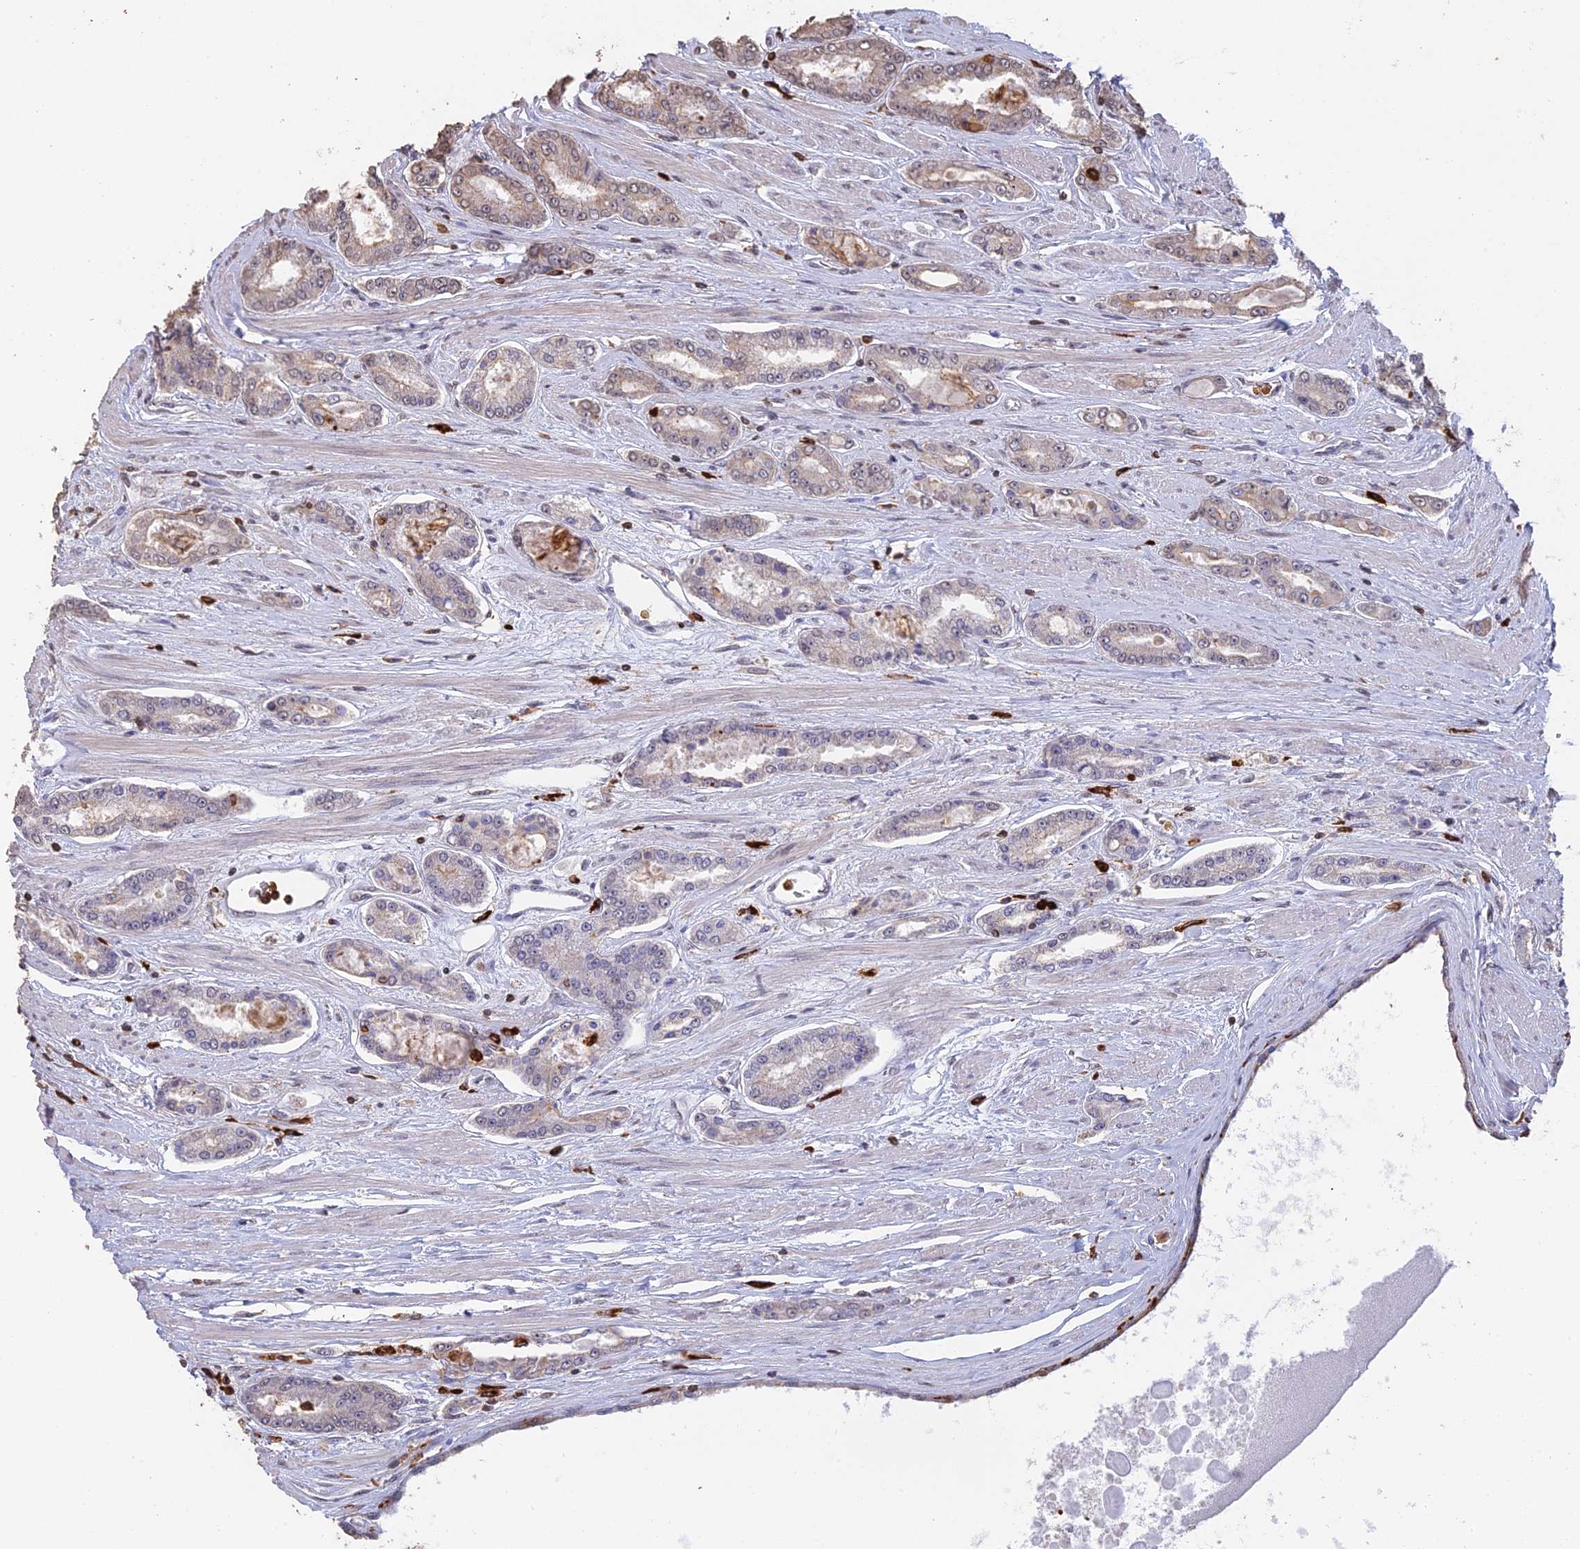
{"staining": {"intensity": "weak", "quantity": "<25%", "location": "cytoplasmic/membranous"}, "tissue": "prostate cancer", "cell_type": "Tumor cells", "image_type": "cancer", "snomed": [{"axis": "morphology", "description": "Adenocarcinoma, High grade"}, {"axis": "topography", "description": "Prostate"}], "caption": "Immunohistochemistry of prostate adenocarcinoma (high-grade) reveals no expression in tumor cells.", "gene": "APOBR", "patient": {"sex": "male", "age": 74}}